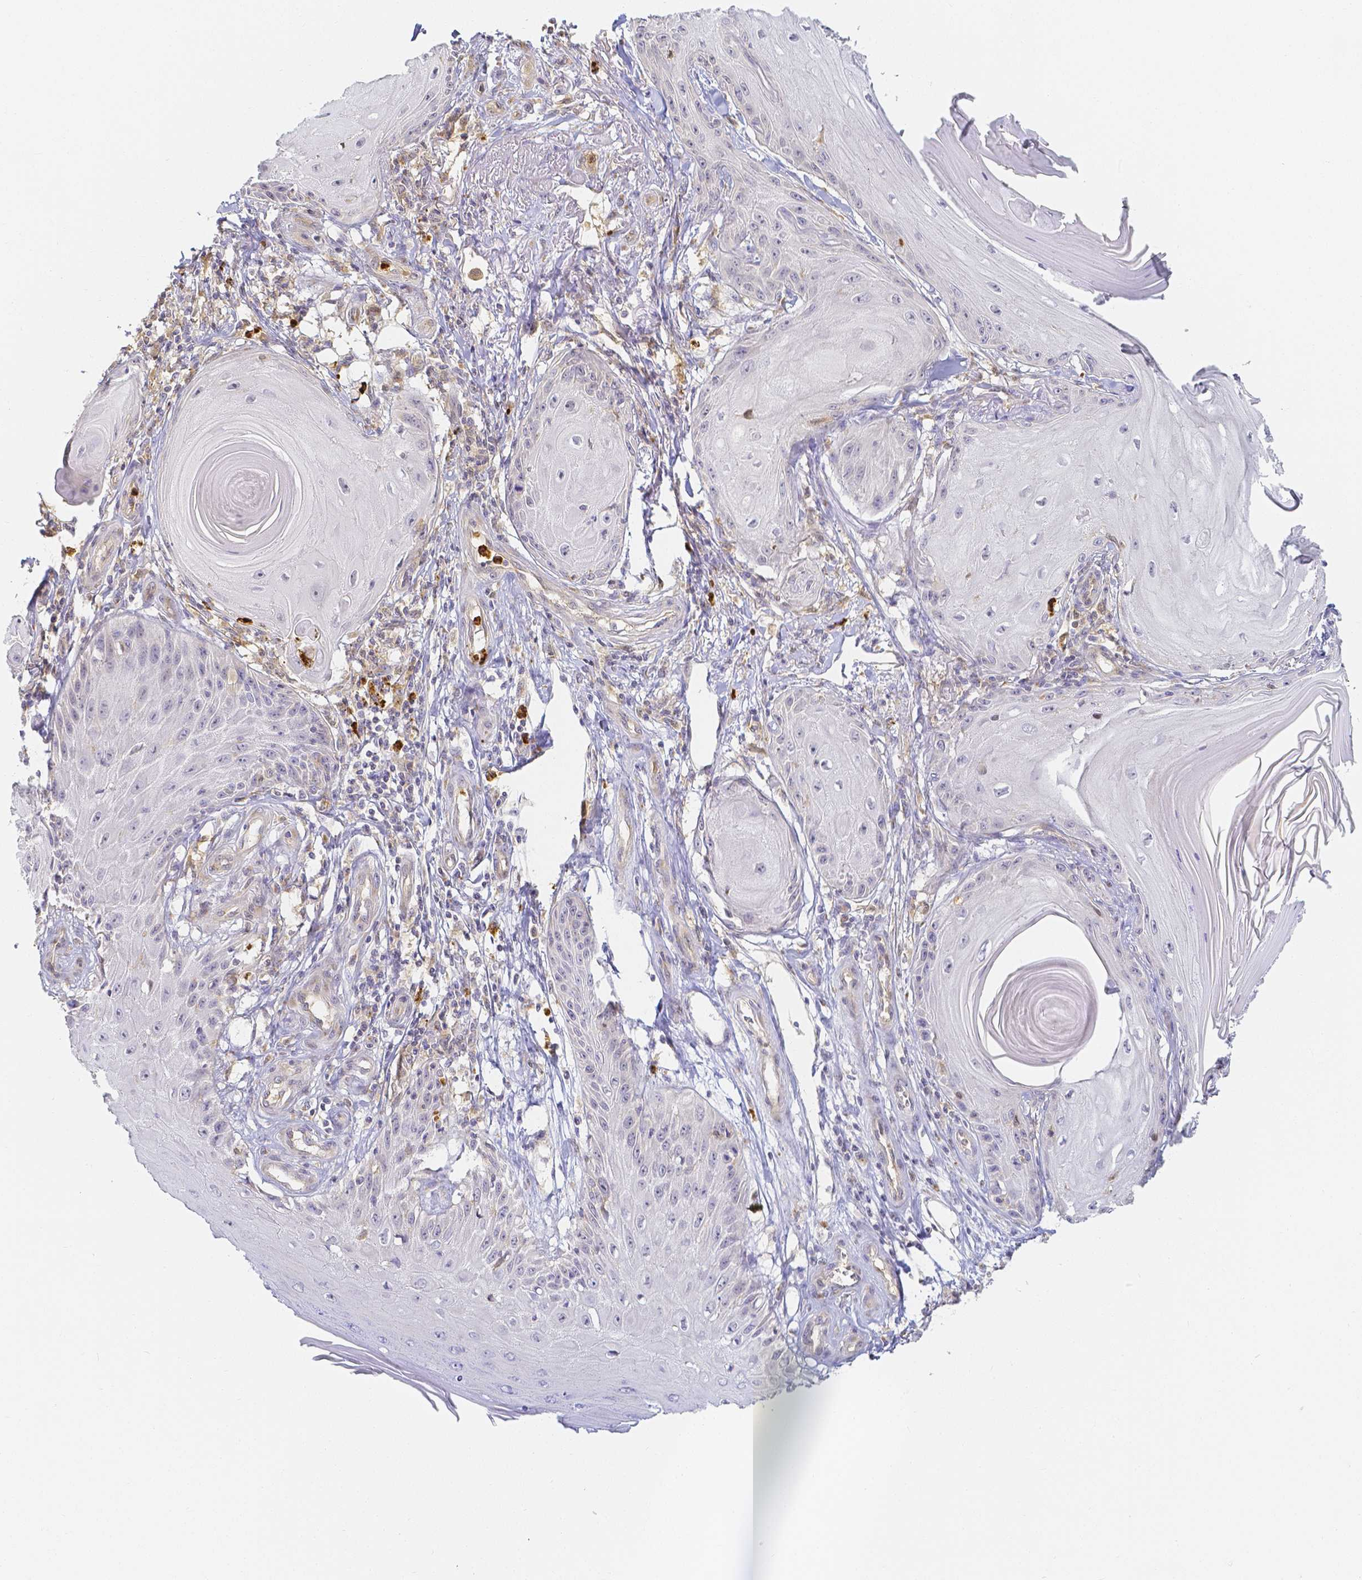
{"staining": {"intensity": "negative", "quantity": "none", "location": "none"}, "tissue": "skin cancer", "cell_type": "Tumor cells", "image_type": "cancer", "snomed": [{"axis": "morphology", "description": "Squamous cell carcinoma, NOS"}, {"axis": "topography", "description": "Skin"}], "caption": "Skin squamous cell carcinoma was stained to show a protein in brown. There is no significant positivity in tumor cells.", "gene": "KCNH1", "patient": {"sex": "female", "age": 77}}